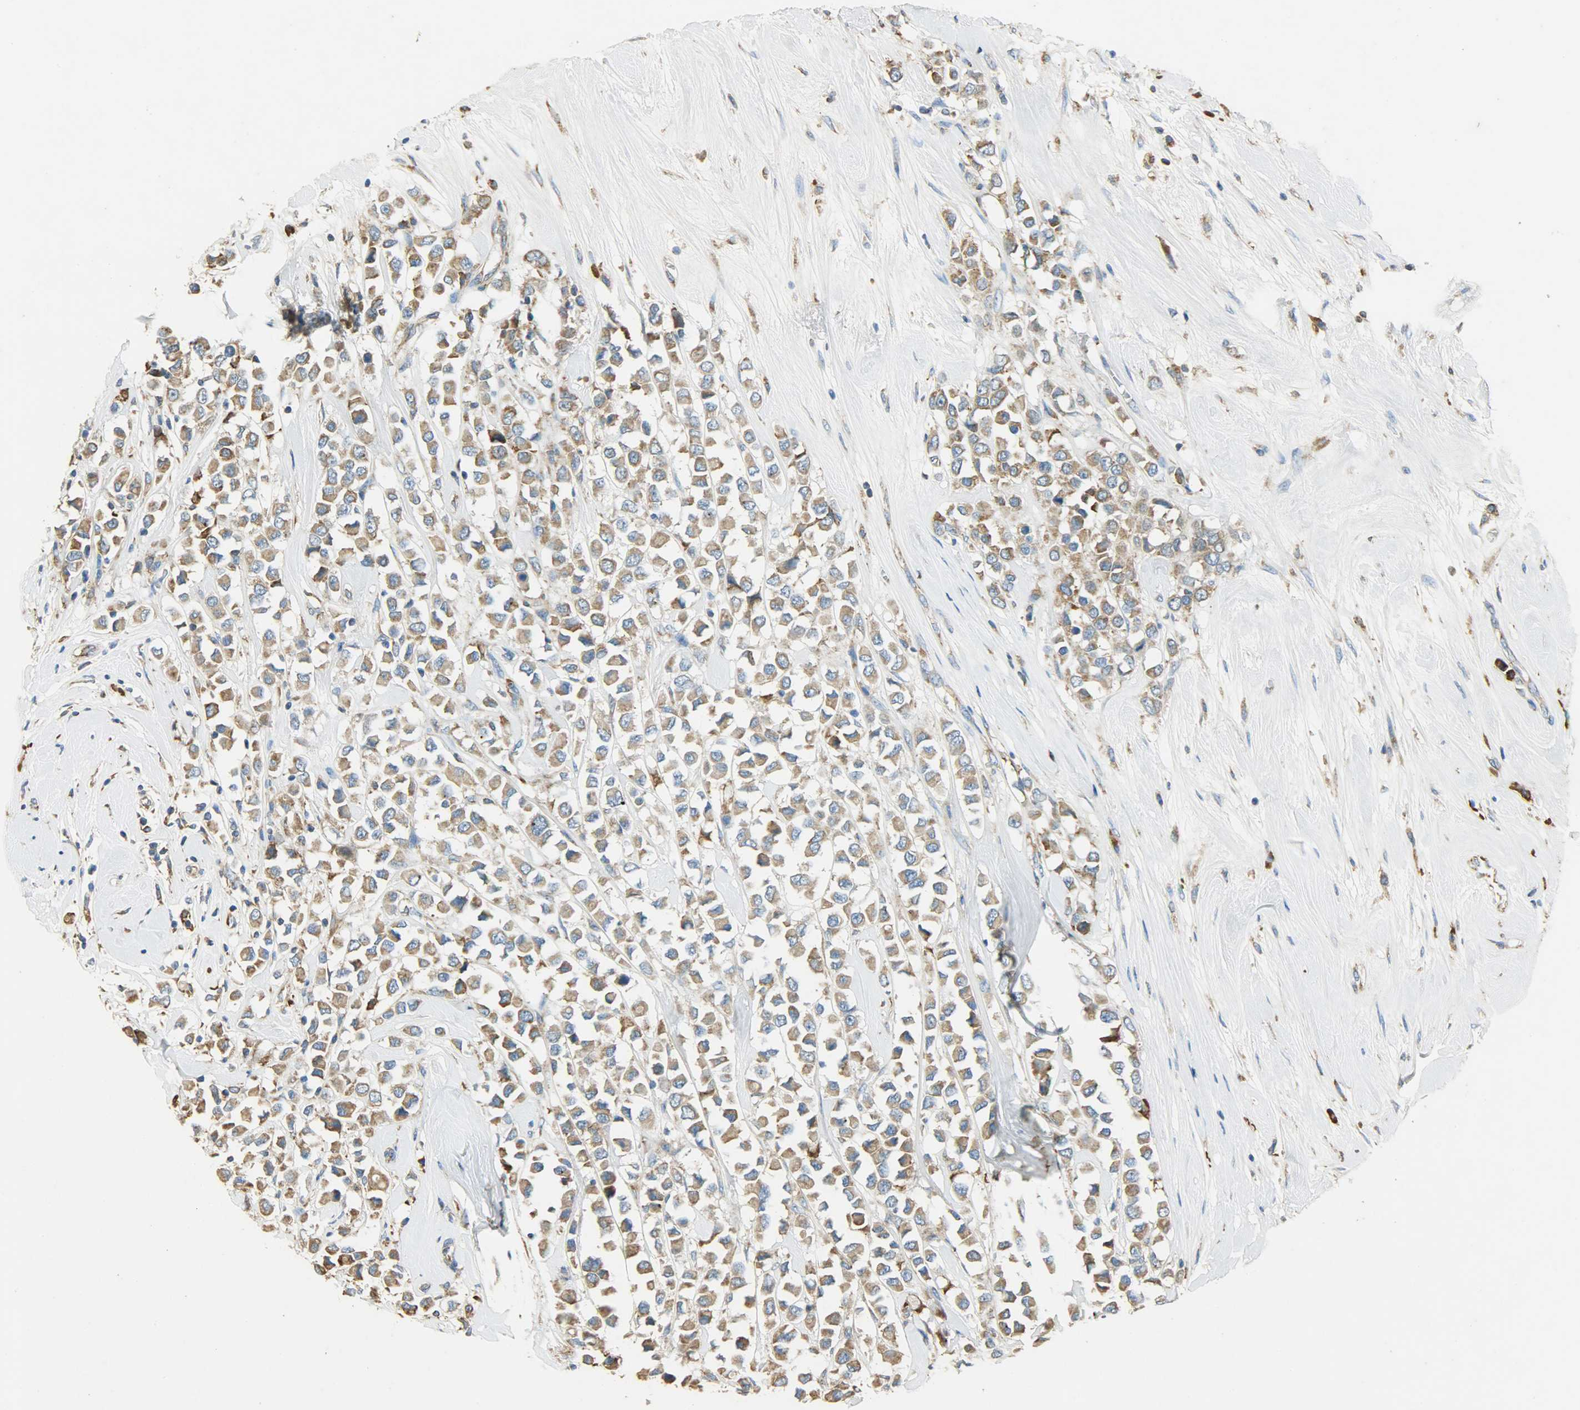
{"staining": {"intensity": "moderate", "quantity": ">75%", "location": "cytoplasmic/membranous"}, "tissue": "breast cancer", "cell_type": "Tumor cells", "image_type": "cancer", "snomed": [{"axis": "morphology", "description": "Duct carcinoma"}, {"axis": "topography", "description": "Breast"}], "caption": "A micrograph showing moderate cytoplasmic/membranous staining in about >75% of tumor cells in intraductal carcinoma (breast), as visualized by brown immunohistochemical staining.", "gene": "HSPA5", "patient": {"sex": "female", "age": 61}}